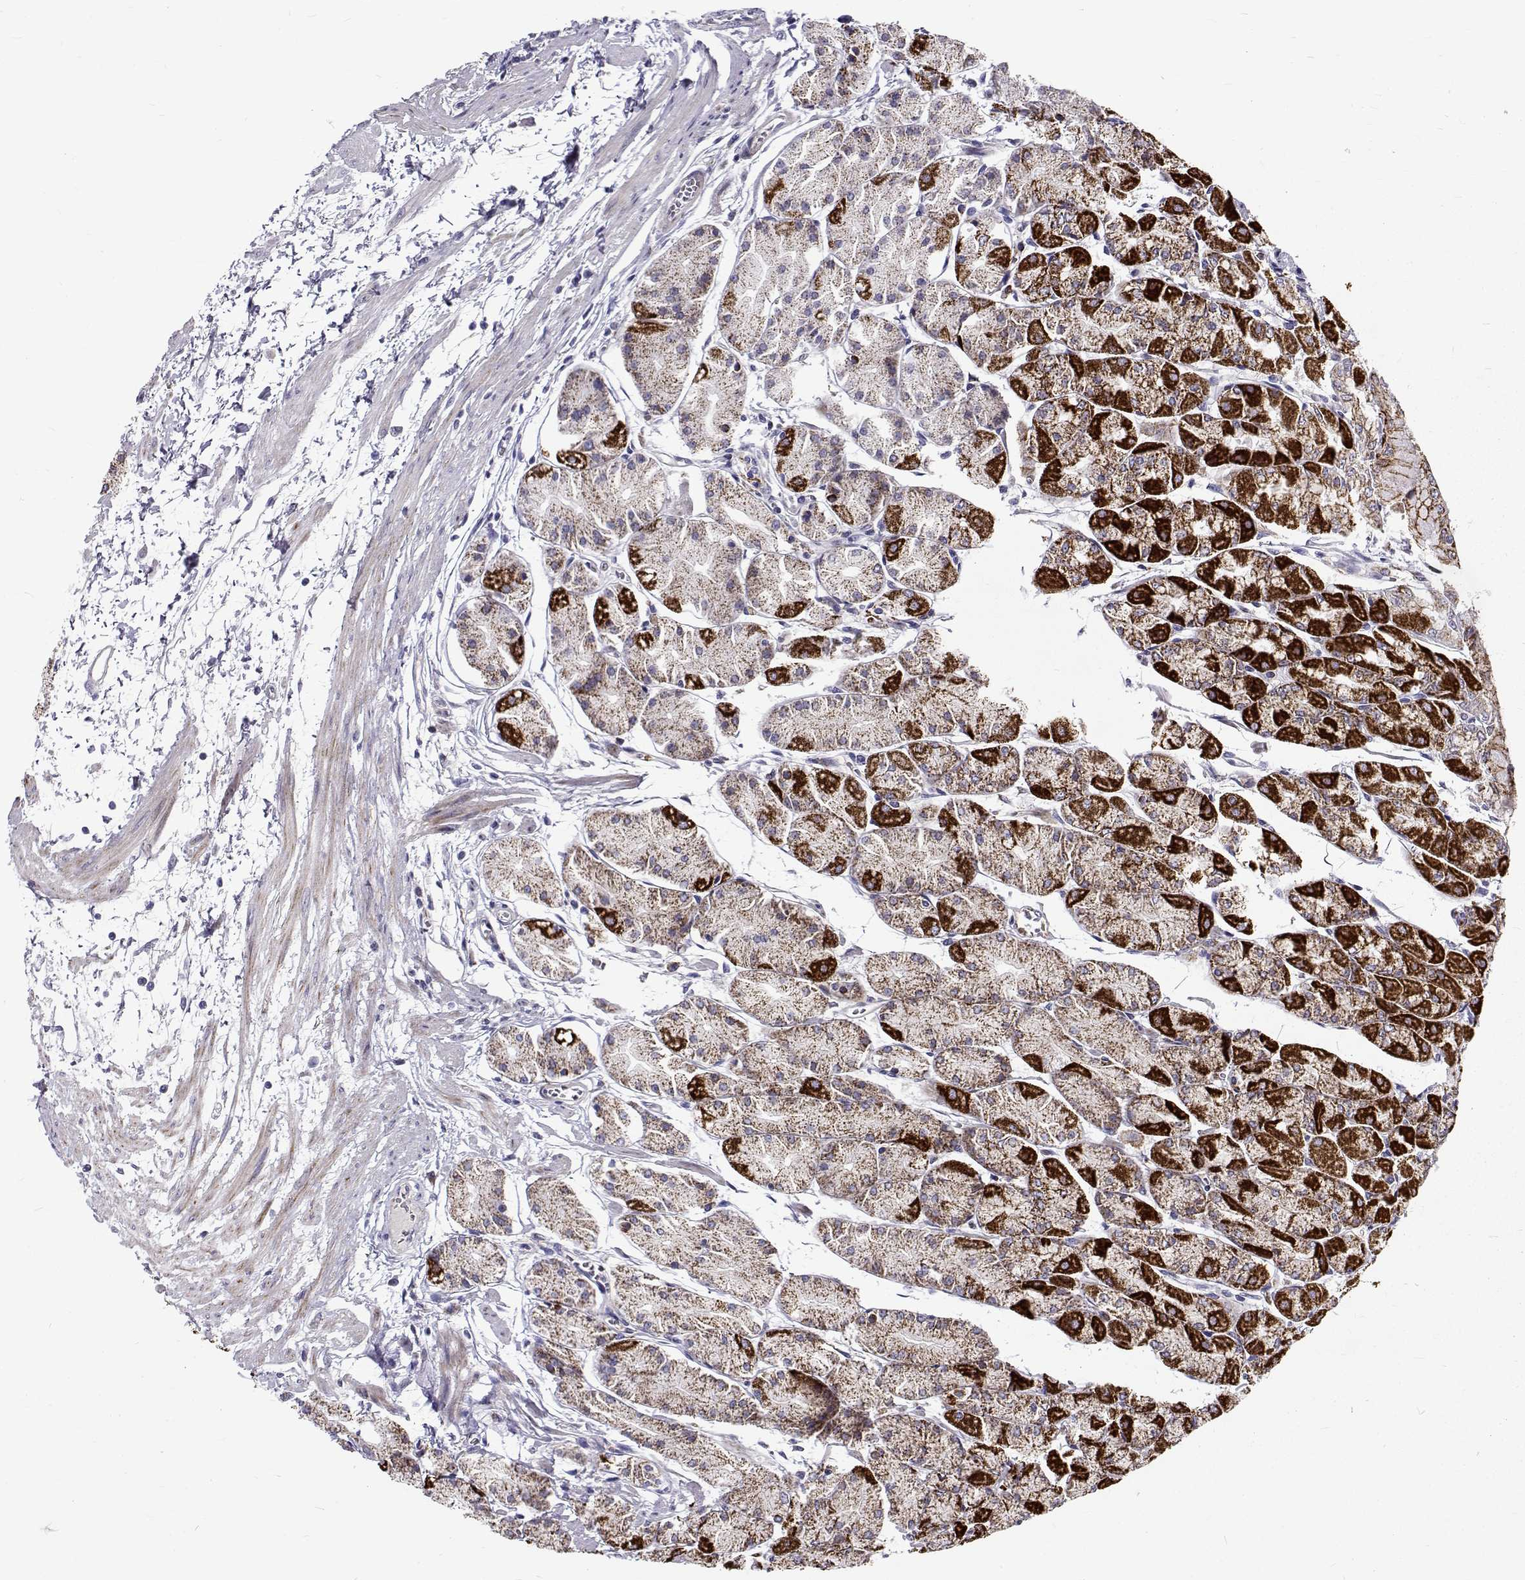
{"staining": {"intensity": "strong", "quantity": "<25%", "location": "cytoplasmic/membranous"}, "tissue": "stomach", "cell_type": "Glandular cells", "image_type": "normal", "snomed": [{"axis": "morphology", "description": "Normal tissue, NOS"}, {"axis": "topography", "description": "Stomach, upper"}], "caption": "Human stomach stained for a protein (brown) exhibits strong cytoplasmic/membranous positive expression in approximately <25% of glandular cells.", "gene": "IGSF1", "patient": {"sex": "male", "age": 60}}